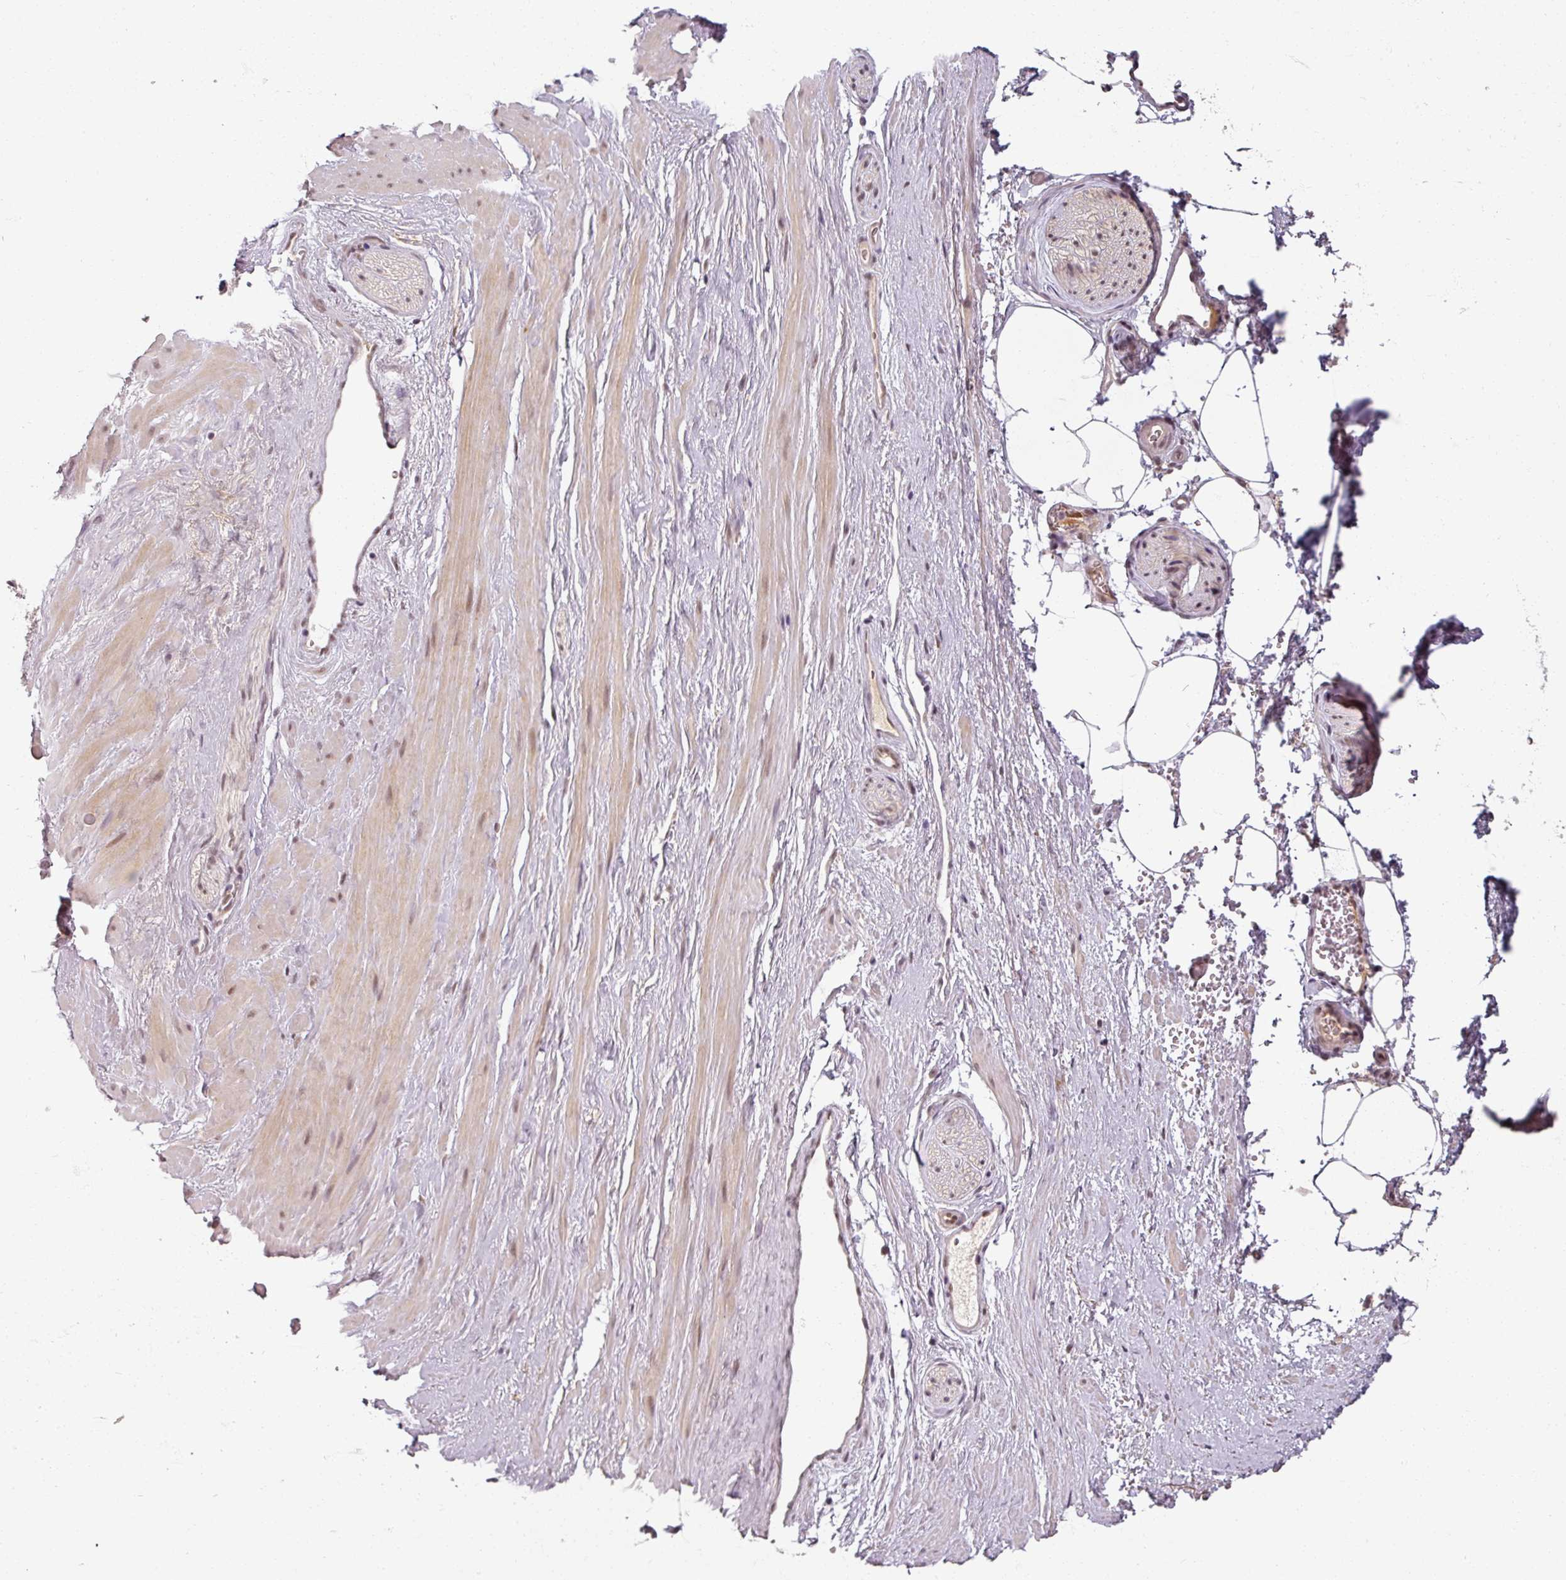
{"staining": {"intensity": "negative", "quantity": "none", "location": "none"}, "tissue": "adipose tissue", "cell_type": "Adipocytes", "image_type": "normal", "snomed": [{"axis": "morphology", "description": "Normal tissue, NOS"}, {"axis": "topography", "description": "Prostate"}, {"axis": "topography", "description": "Peripheral nerve tissue"}], "caption": "This is an IHC histopathology image of unremarkable human adipose tissue. There is no positivity in adipocytes.", "gene": "POLR2G", "patient": {"sex": "male", "age": 61}}